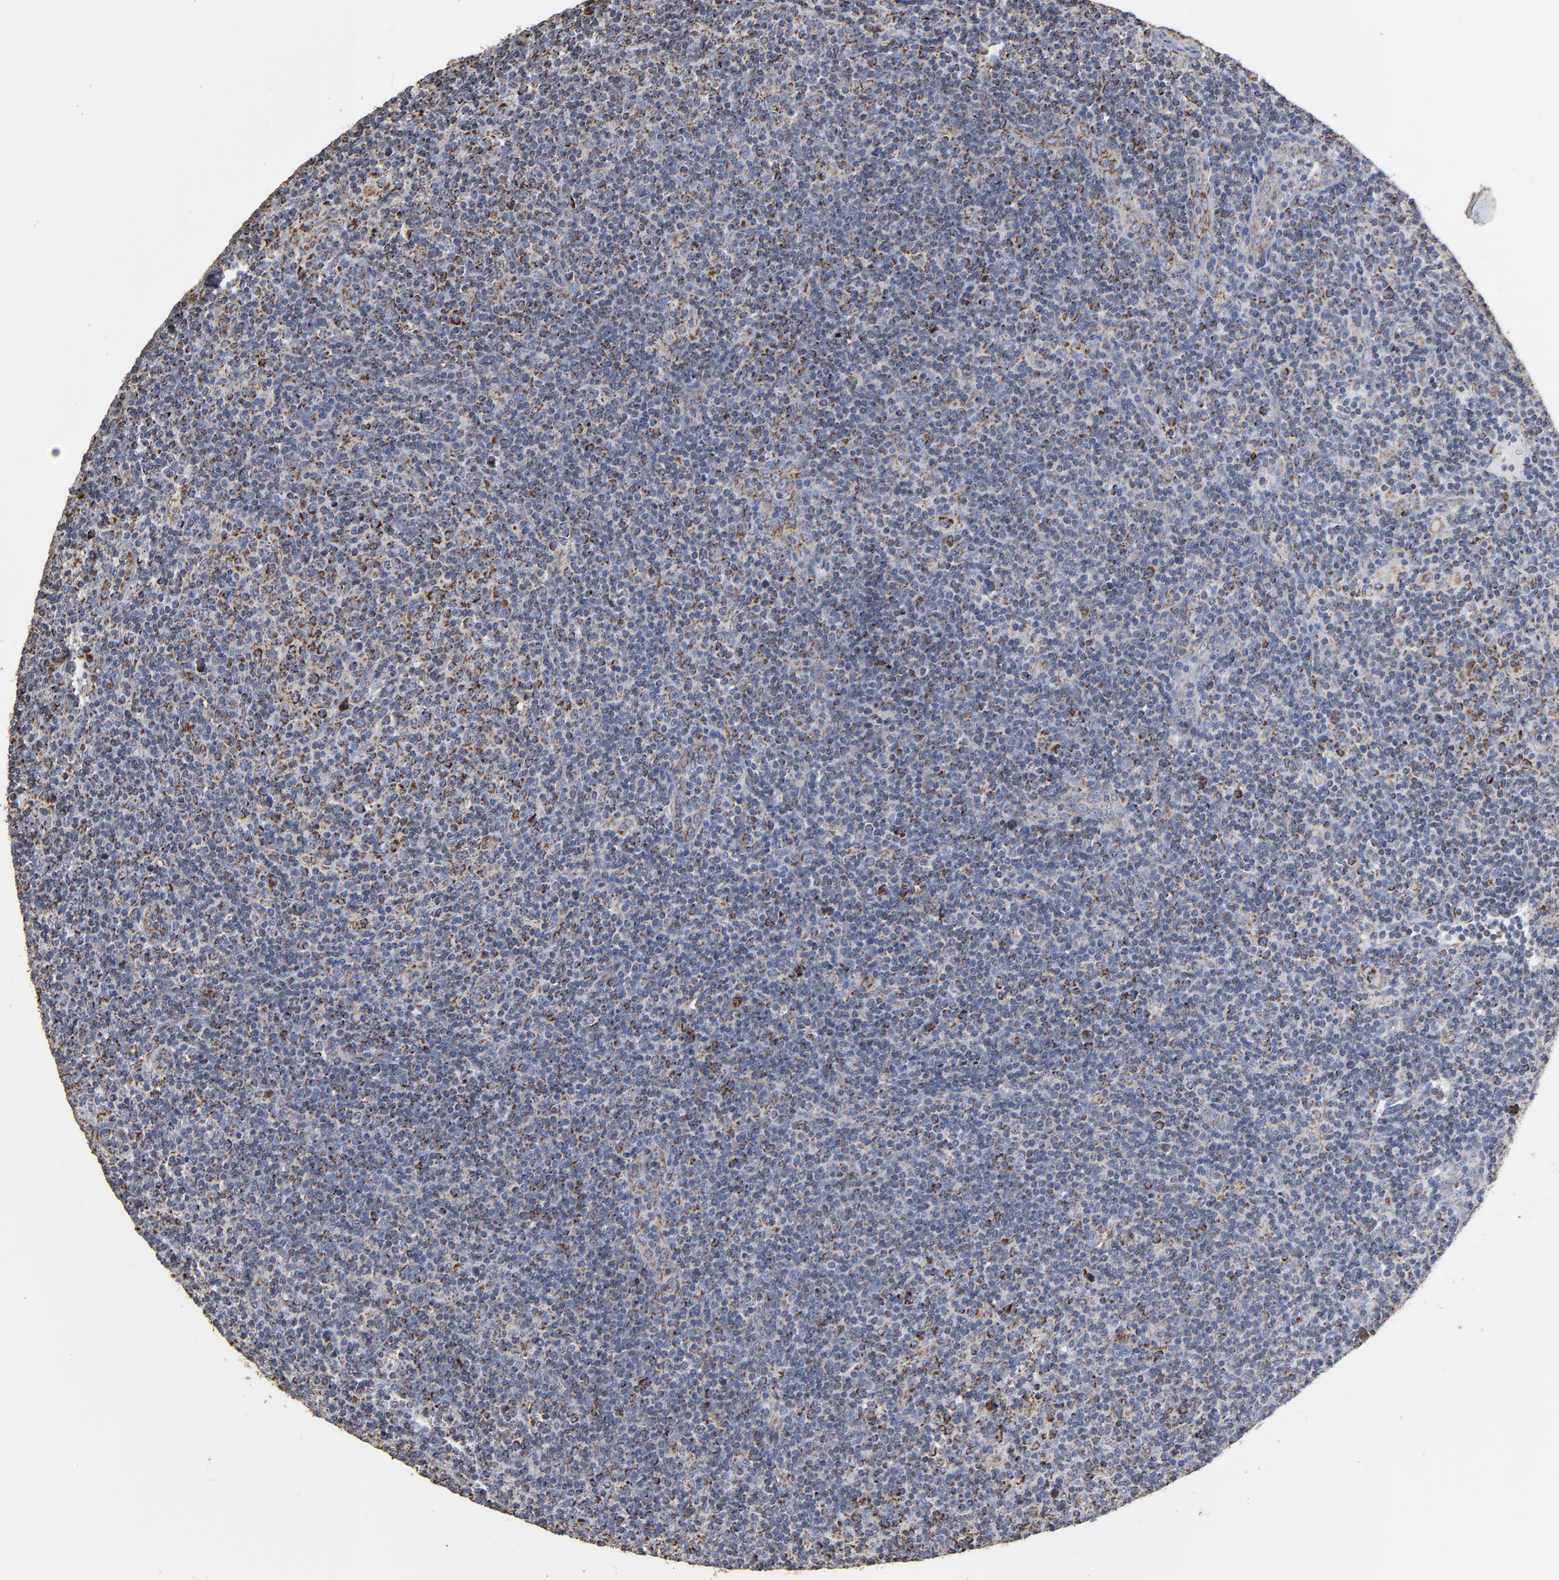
{"staining": {"intensity": "strong", "quantity": "25%-75%", "location": "cytoplasmic/membranous"}, "tissue": "lymphoma", "cell_type": "Tumor cells", "image_type": "cancer", "snomed": [{"axis": "morphology", "description": "Malignant lymphoma, non-Hodgkin's type, Low grade"}, {"axis": "topography", "description": "Lymph node"}], "caption": "This image shows immunohistochemistry staining of human malignant lymphoma, non-Hodgkin's type (low-grade), with high strong cytoplasmic/membranous staining in approximately 25%-75% of tumor cells.", "gene": "UQCRC1", "patient": {"sex": "male", "age": 70}}